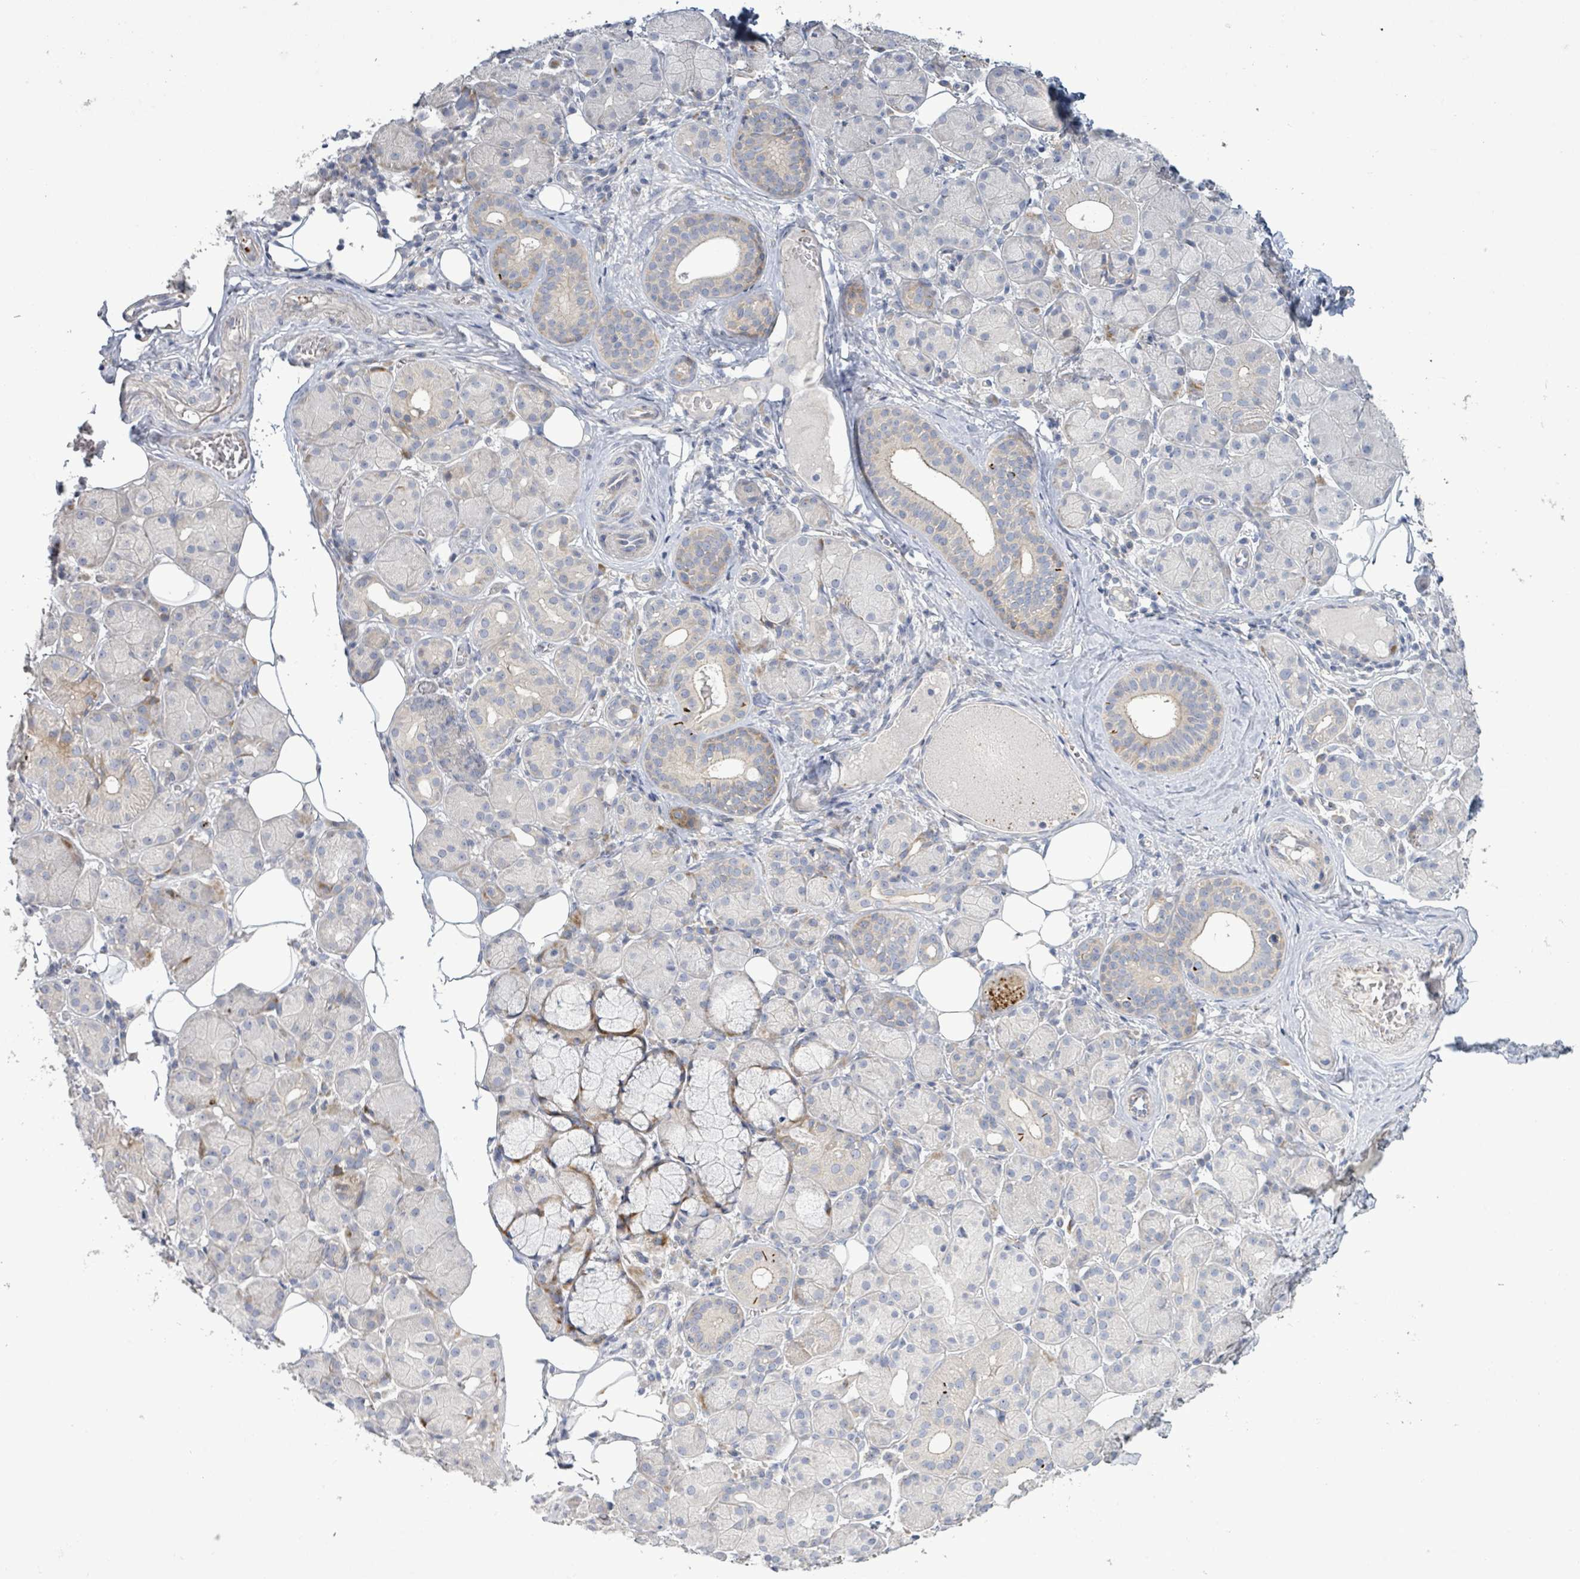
{"staining": {"intensity": "strong", "quantity": "<25%", "location": "cytoplasmic/membranous"}, "tissue": "salivary gland", "cell_type": "Glandular cells", "image_type": "normal", "snomed": [{"axis": "morphology", "description": "Squamous cell carcinoma, NOS"}, {"axis": "topography", "description": "Skin"}, {"axis": "topography", "description": "Head-Neck"}], "caption": "IHC photomicrograph of unremarkable human salivary gland stained for a protein (brown), which reveals medium levels of strong cytoplasmic/membranous positivity in about <25% of glandular cells.", "gene": "LILRA4", "patient": {"sex": "male", "age": 80}}